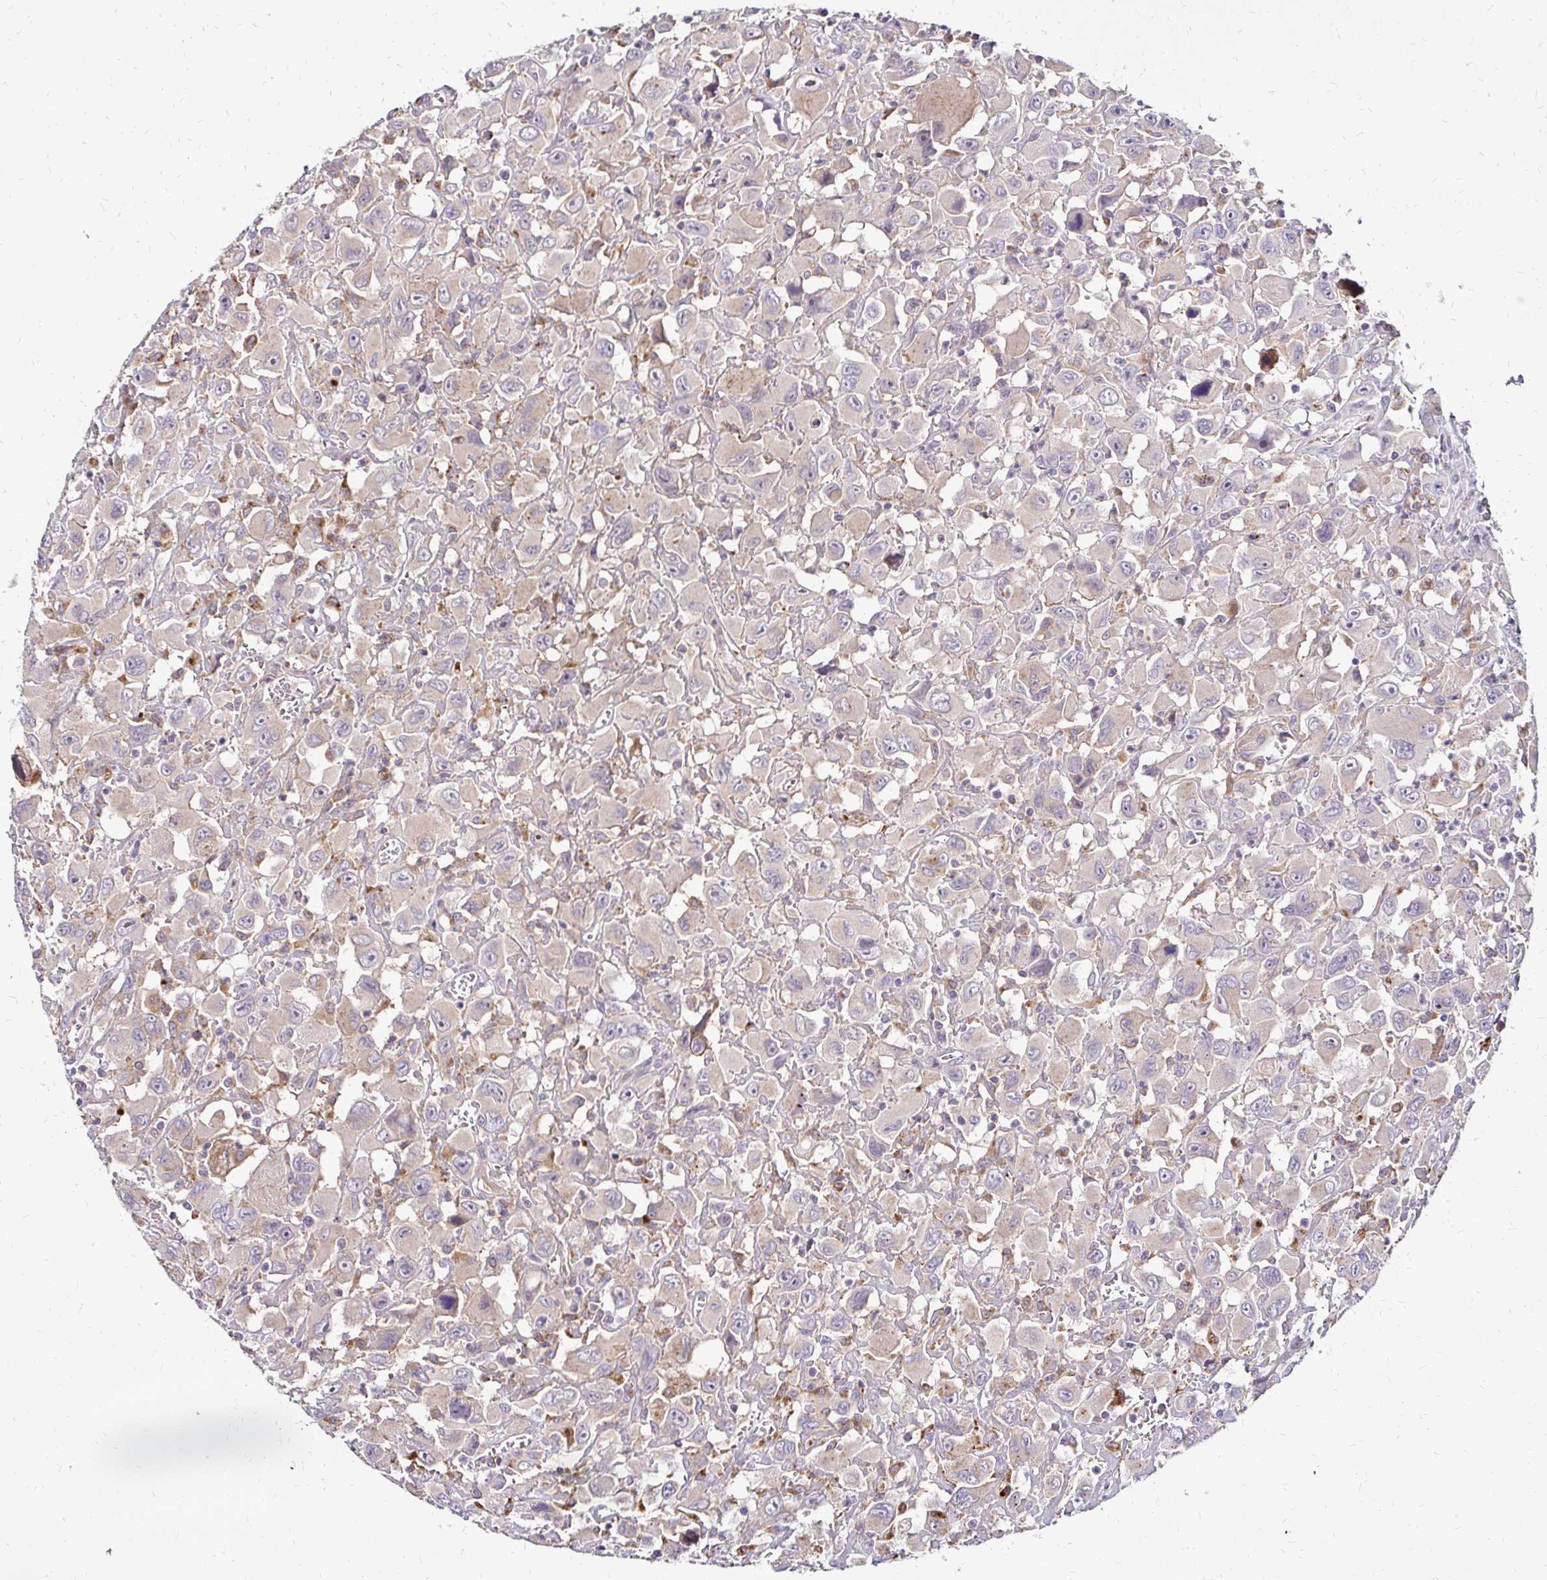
{"staining": {"intensity": "negative", "quantity": "none", "location": "none"}, "tissue": "head and neck cancer", "cell_type": "Tumor cells", "image_type": "cancer", "snomed": [{"axis": "morphology", "description": "Squamous cell carcinoma, NOS"}, {"axis": "morphology", "description": "Squamous cell carcinoma, metastatic, NOS"}, {"axis": "topography", "description": "Oral tissue"}, {"axis": "topography", "description": "Head-Neck"}], "caption": "This is an immunohistochemistry (IHC) histopathology image of head and neck metastatic squamous cell carcinoma. There is no staining in tumor cells.", "gene": "IDUA", "patient": {"sex": "female", "age": 85}}